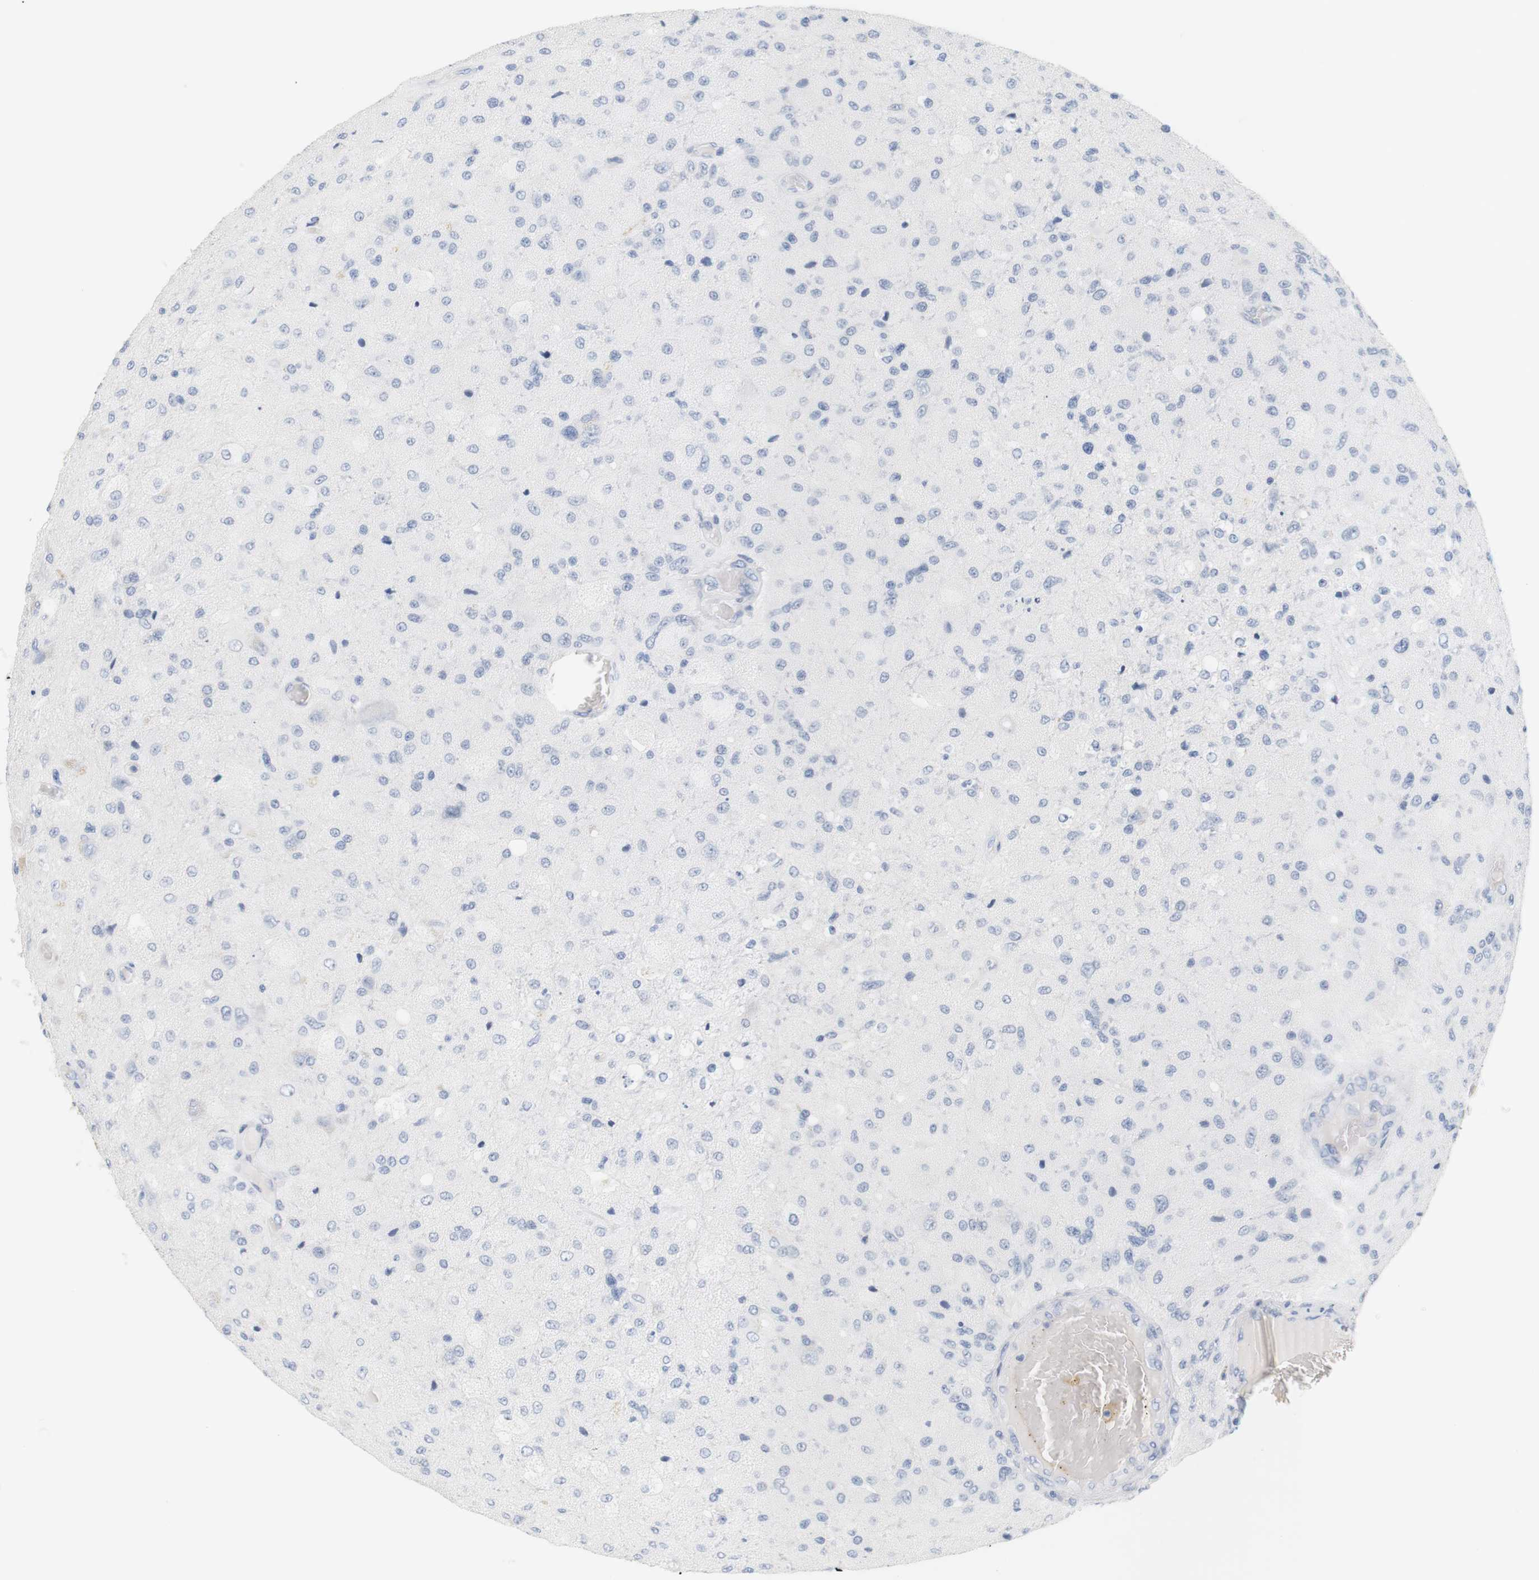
{"staining": {"intensity": "negative", "quantity": "none", "location": "none"}, "tissue": "glioma", "cell_type": "Tumor cells", "image_type": "cancer", "snomed": [{"axis": "morphology", "description": "Normal tissue, NOS"}, {"axis": "morphology", "description": "Glioma, malignant, High grade"}, {"axis": "topography", "description": "Cerebral cortex"}], "caption": "Immunohistochemical staining of human malignant high-grade glioma shows no significant positivity in tumor cells. (DAB immunohistochemistry (IHC), high magnification).", "gene": "OPRM1", "patient": {"sex": "male", "age": 77}}